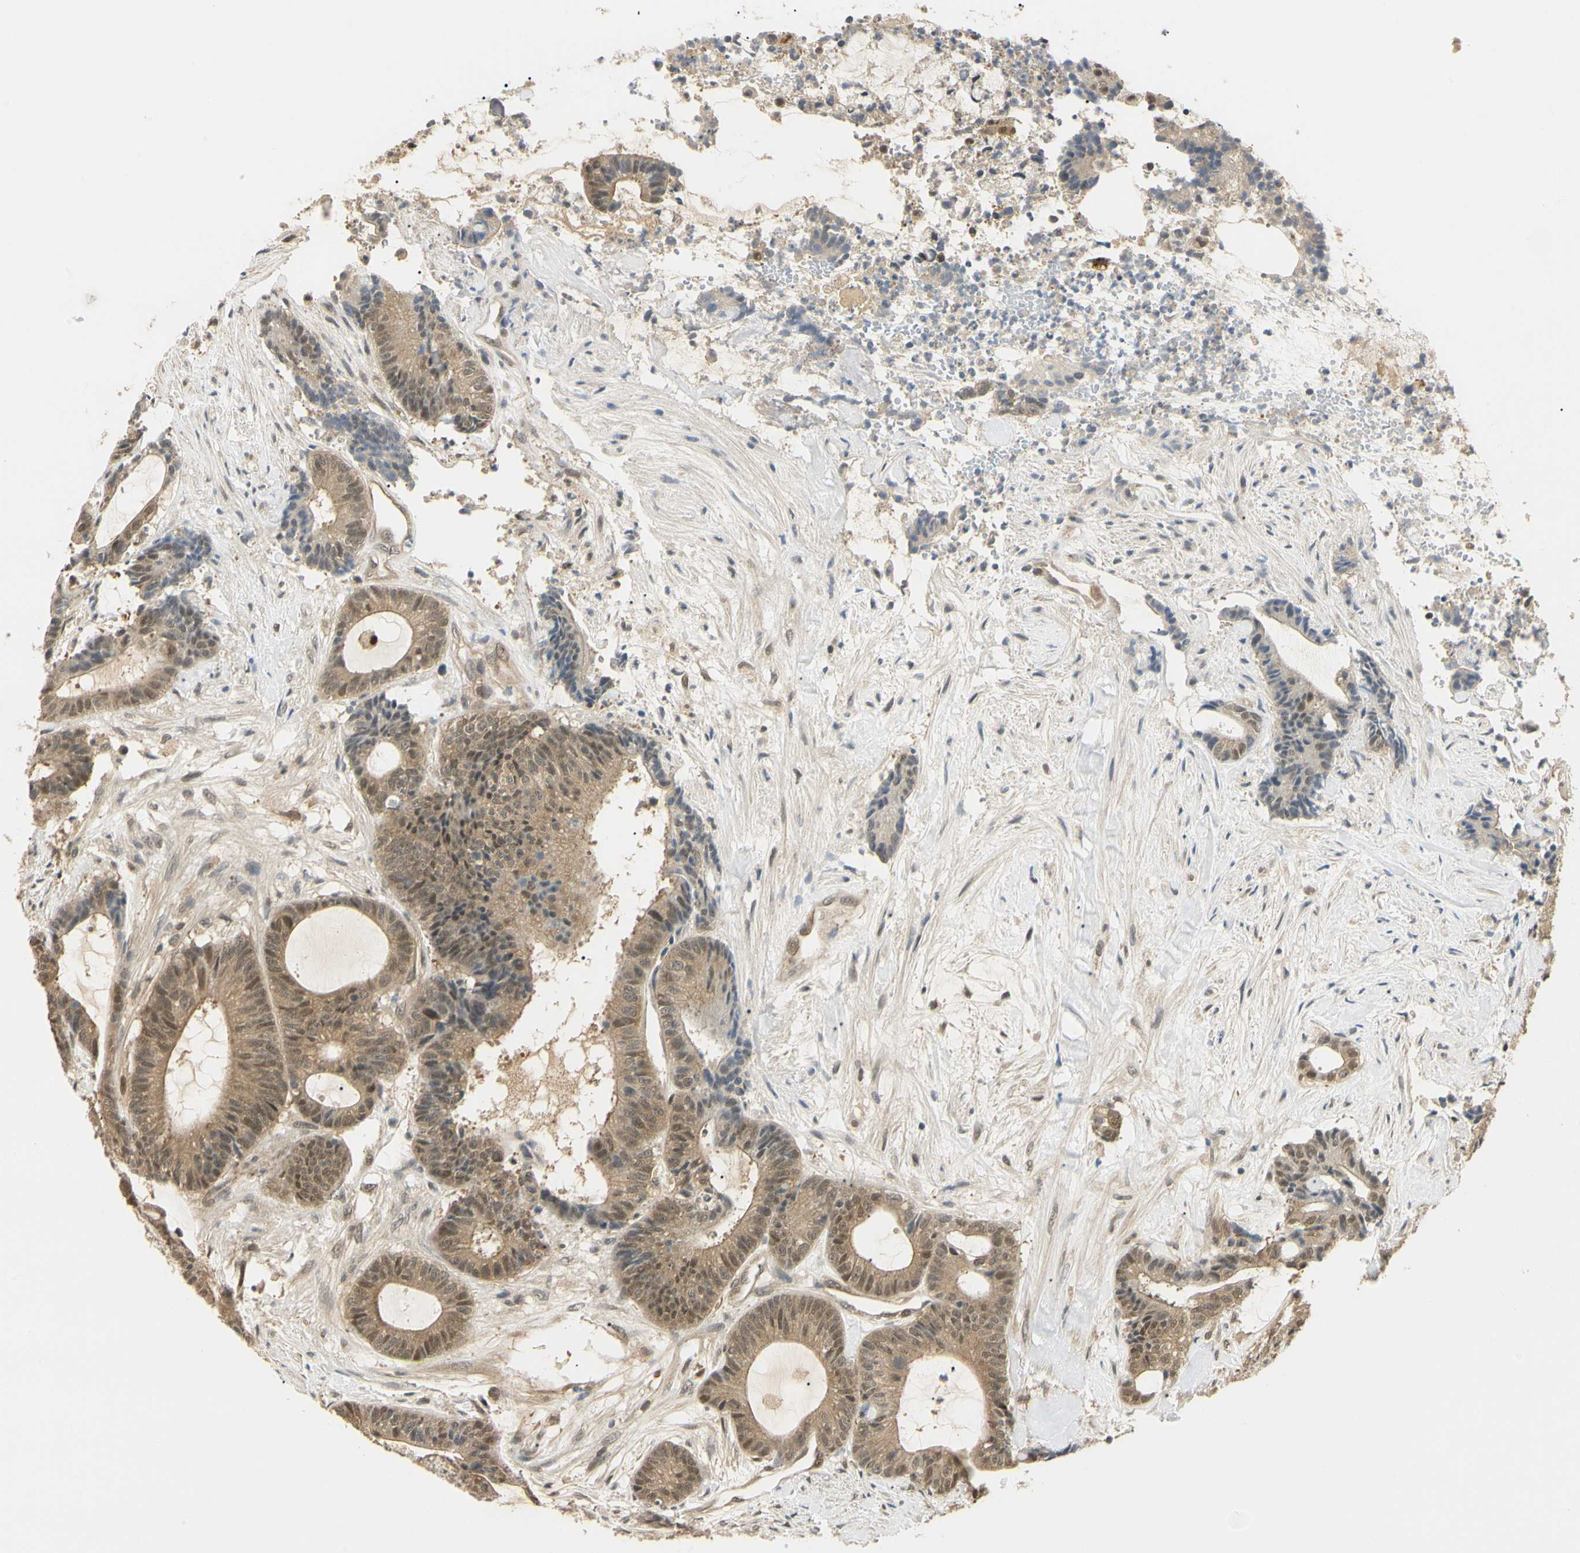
{"staining": {"intensity": "moderate", "quantity": ">75%", "location": "cytoplasmic/membranous,nuclear"}, "tissue": "colorectal cancer", "cell_type": "Tumor cells", "image_type": "cancer", "snomed": [{"axis": "morphology", "description": "Adenocarcinoma, NOS"}, {"axis": "topography", "description": "Colon"}], "caption": "Immunohistochemical staining of colorectal cancer (adenocarcinoma) demonstrates moderate cytoplasmic/membranous and nuclear protein staining in approximately >75% of tumor cells.", "gene": "UBE2Z", "patient": {"sex": "female", "age": 84}}